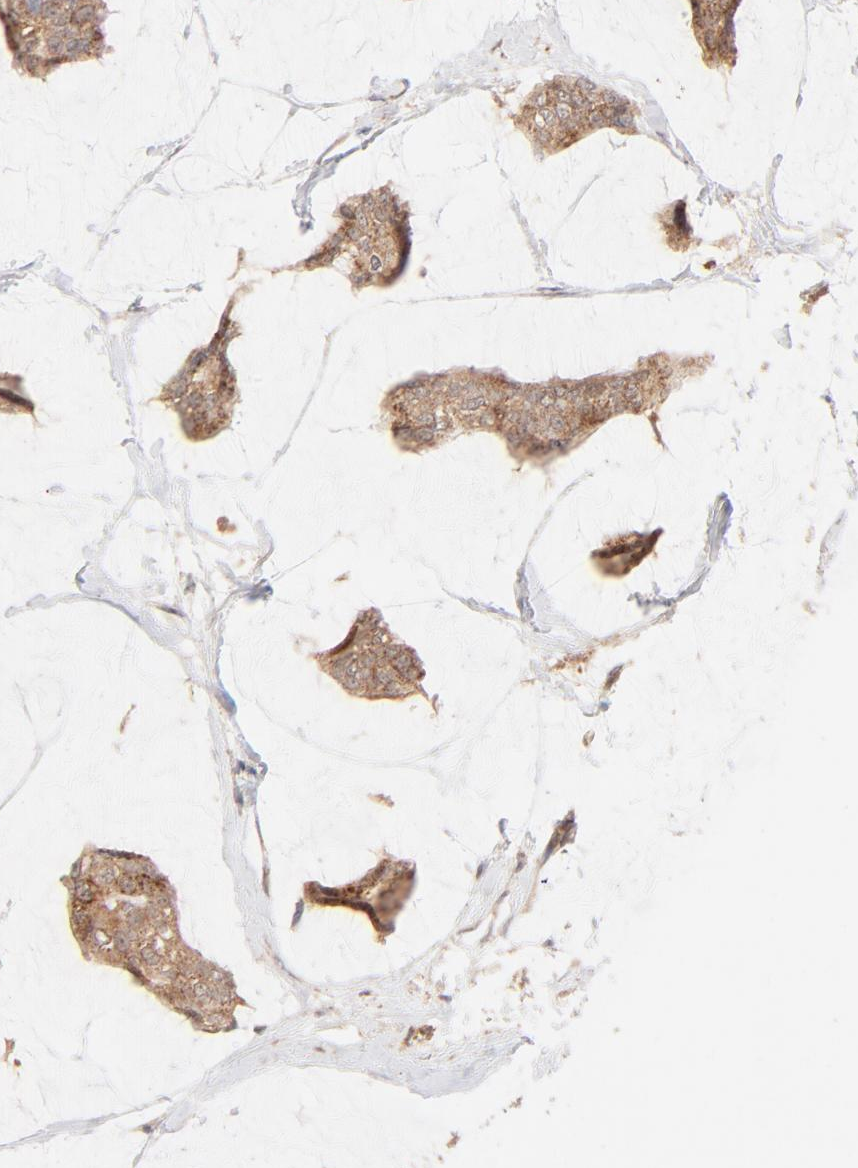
{"staining": {"intensity": "moderate", "quantity": ">75%", "location": "cytoplasmic/membranous"}, "tissue": "breast cancer", "cell_type": "Tumor cells", "image_type": "cancer", "snomed": [{"axis": "morphology", "description": "Duct carcinoma"}, {"axis": "topography", "description": "Breast"}], "caption": "The histopathology image demonstrates immunohistochemical staining of breast cancer. There is moderate cytoplasmic/membranous expression is seen in approximately >75% of tumor cells.", "gene": "CSPG4", "patient": {"sex": "female", "age": 93}}